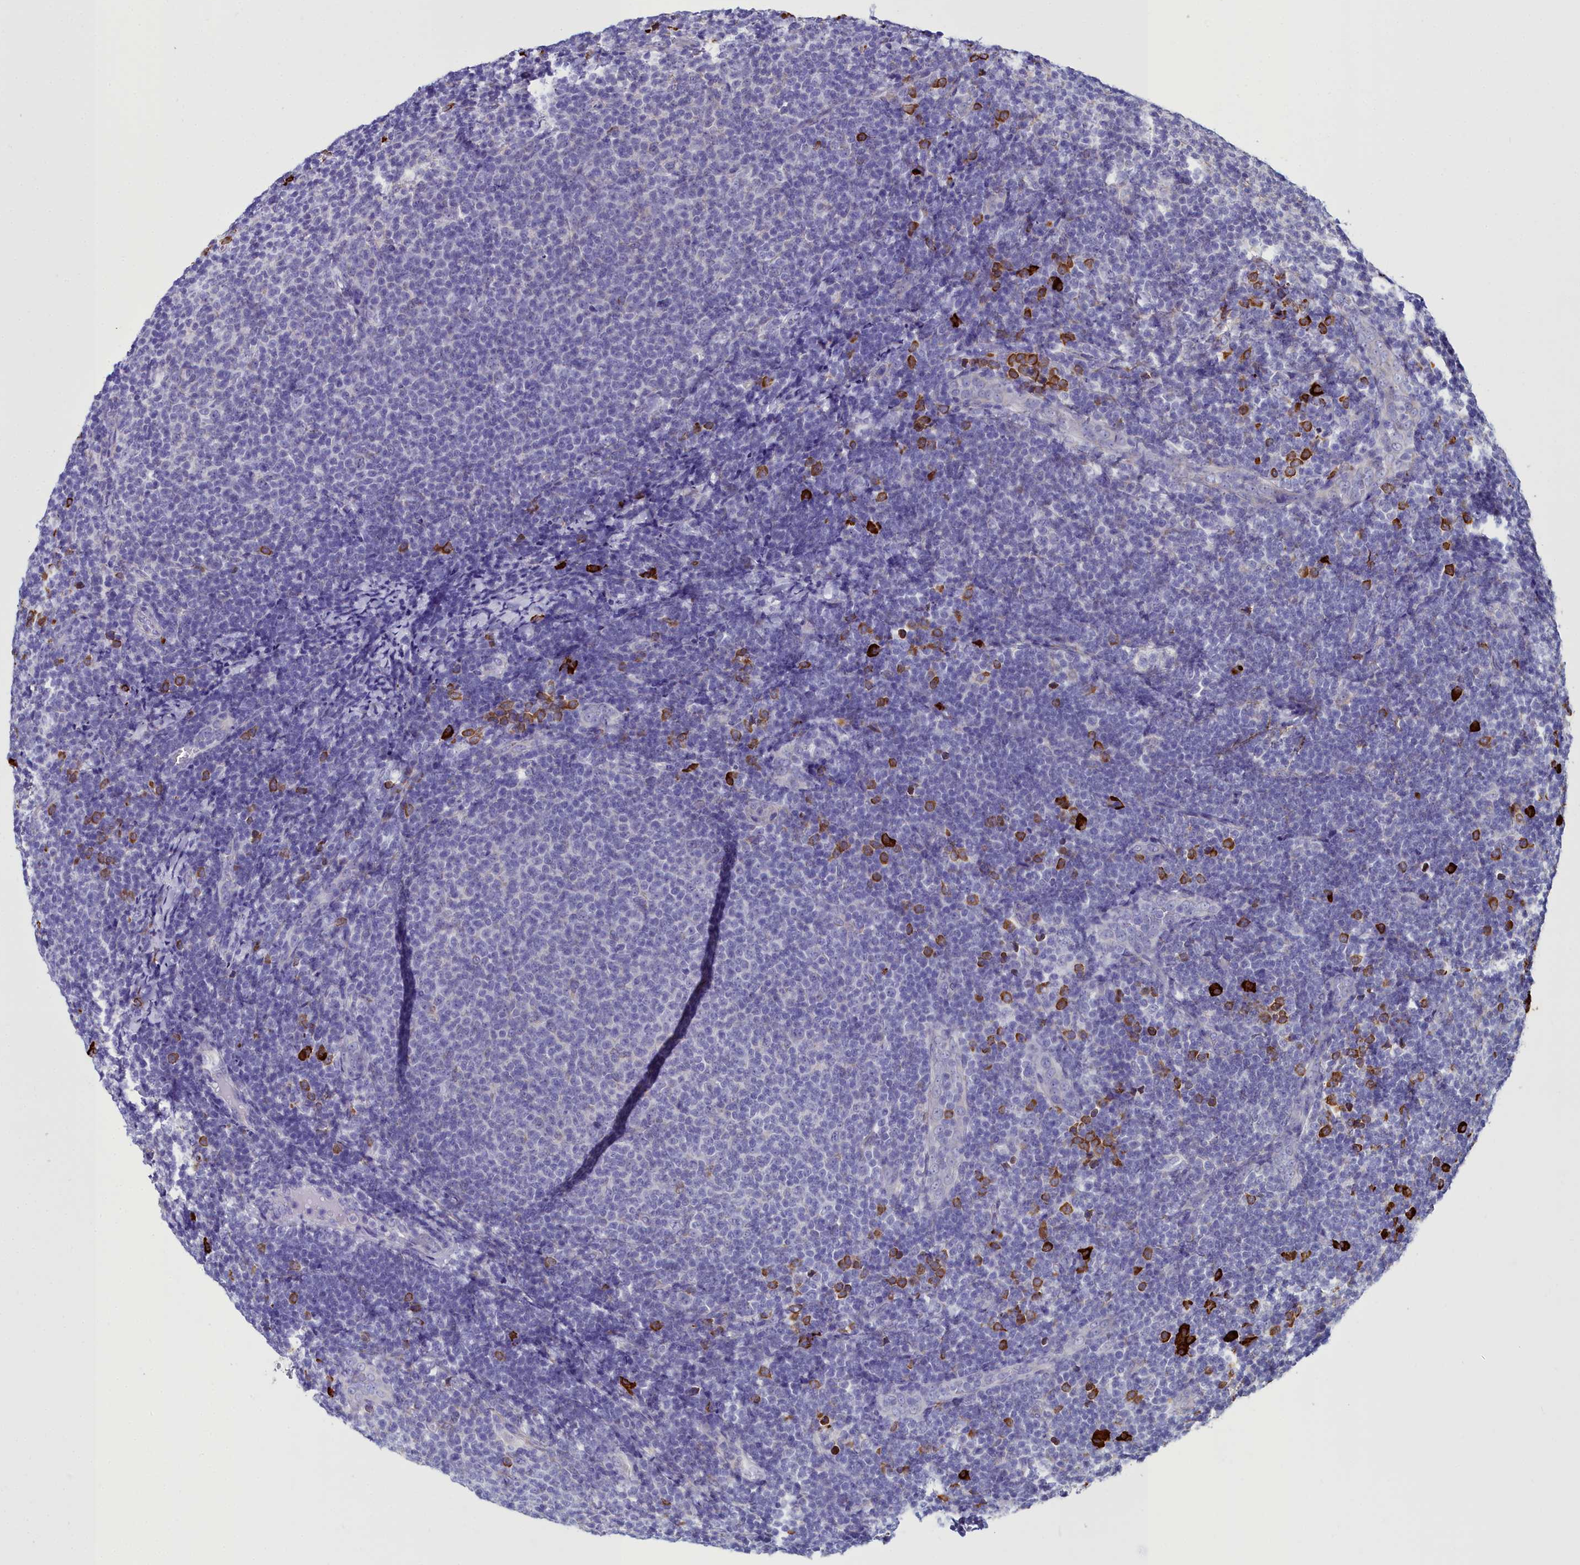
{"staining": {"intensity": "negative", "quantity": "none", "location": "none"}, "tissue": "lymphoma", "cell_type": "Tumor cells", "image_type": "cancer", "snomed": [{"axis": "morphology", "description": "Malignant lymphoma, non-Hodgkin's type, Low grade"}, {"axis": "topography", "description": "Lymph node"}], "caption": "Immunohistochemistry (IHC) photomicrograph of human lymphoma stained for a protein (brown), which exhibits no staining in tumor cells.", "gene": "TXNDC5", "patient": {"sex": "male", "age": 66}}